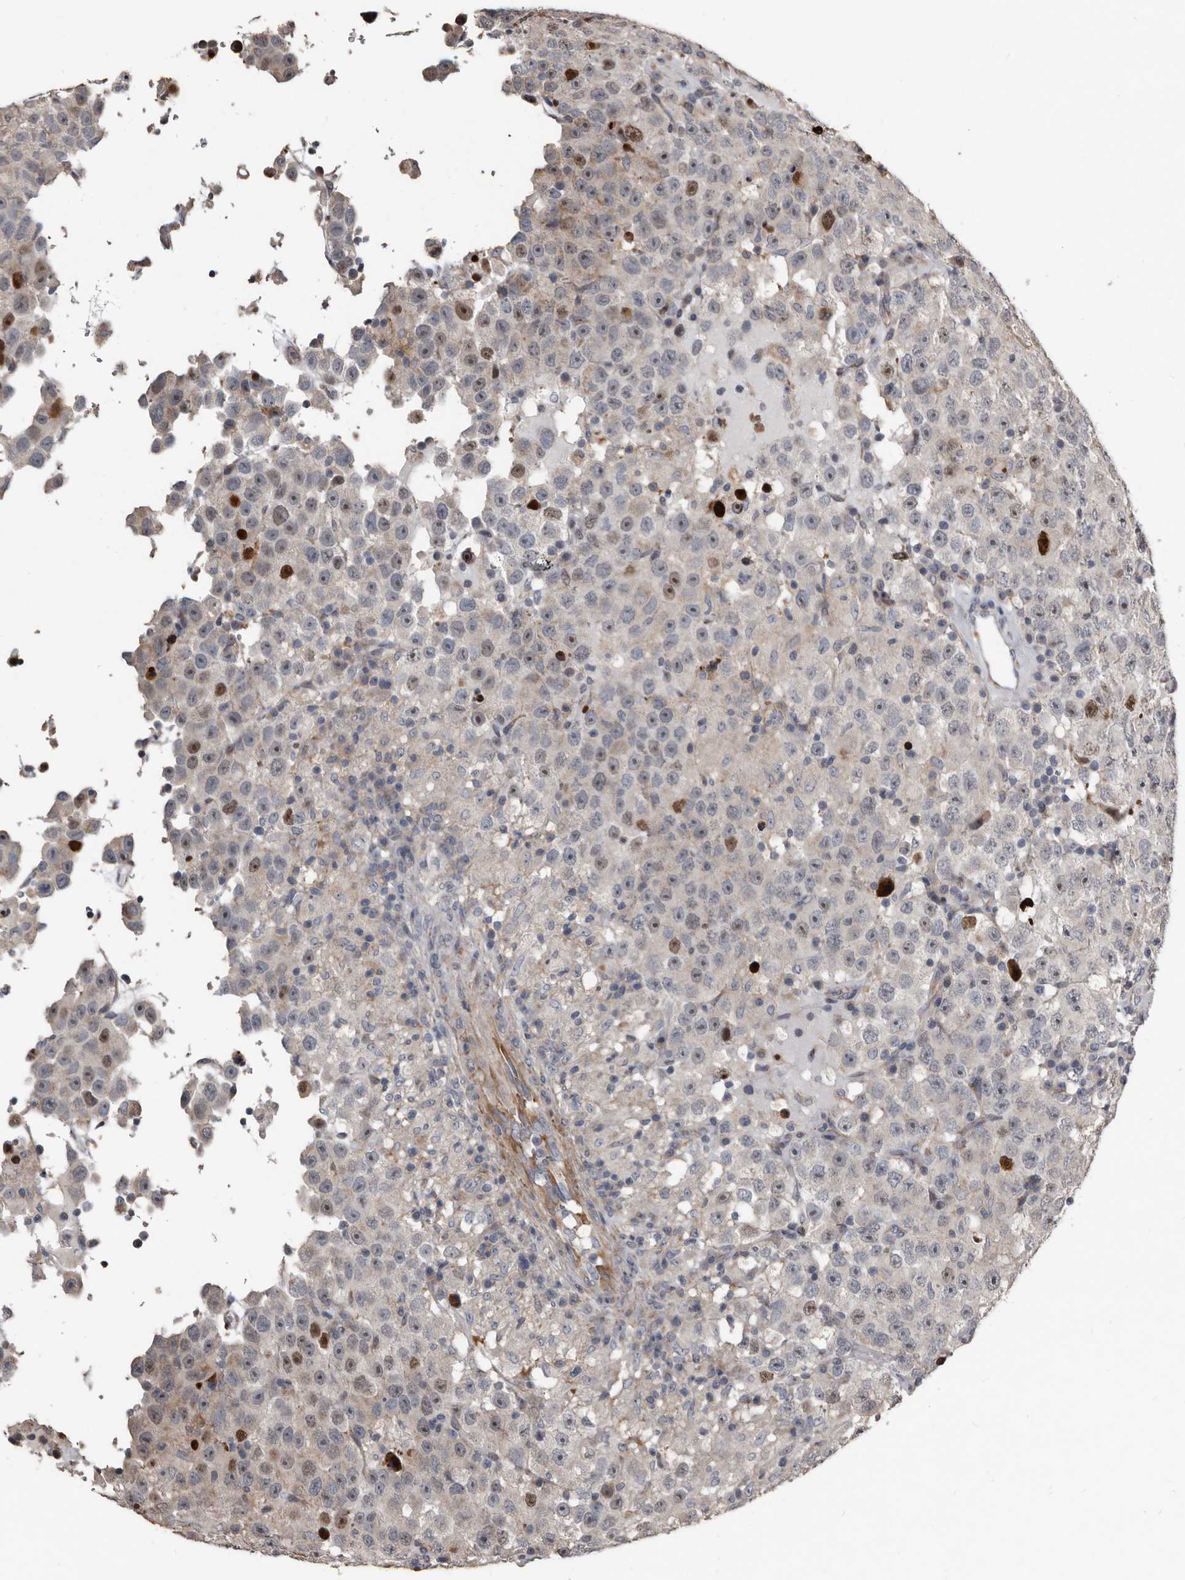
{"staining": {"intensity": "moderate", "quantity": "<25%", "location": "nuclear"}, "tissue": "testis cancer", "cell_type": "Tumor cells", "image_type": "cancer", "snomed": [{"axis": "morphology", "description": "Seminoma, NOS"}, {"axis": "topography", "description": "Testis"}], "caption": "Immunohistochemical staining of human seminoma (testis) demonstrates low levels of moderate nuclear protein staining in about <25% of tumor cells.", "gene": "DHPS", "patient": {"sex": "male", "age": 41}}